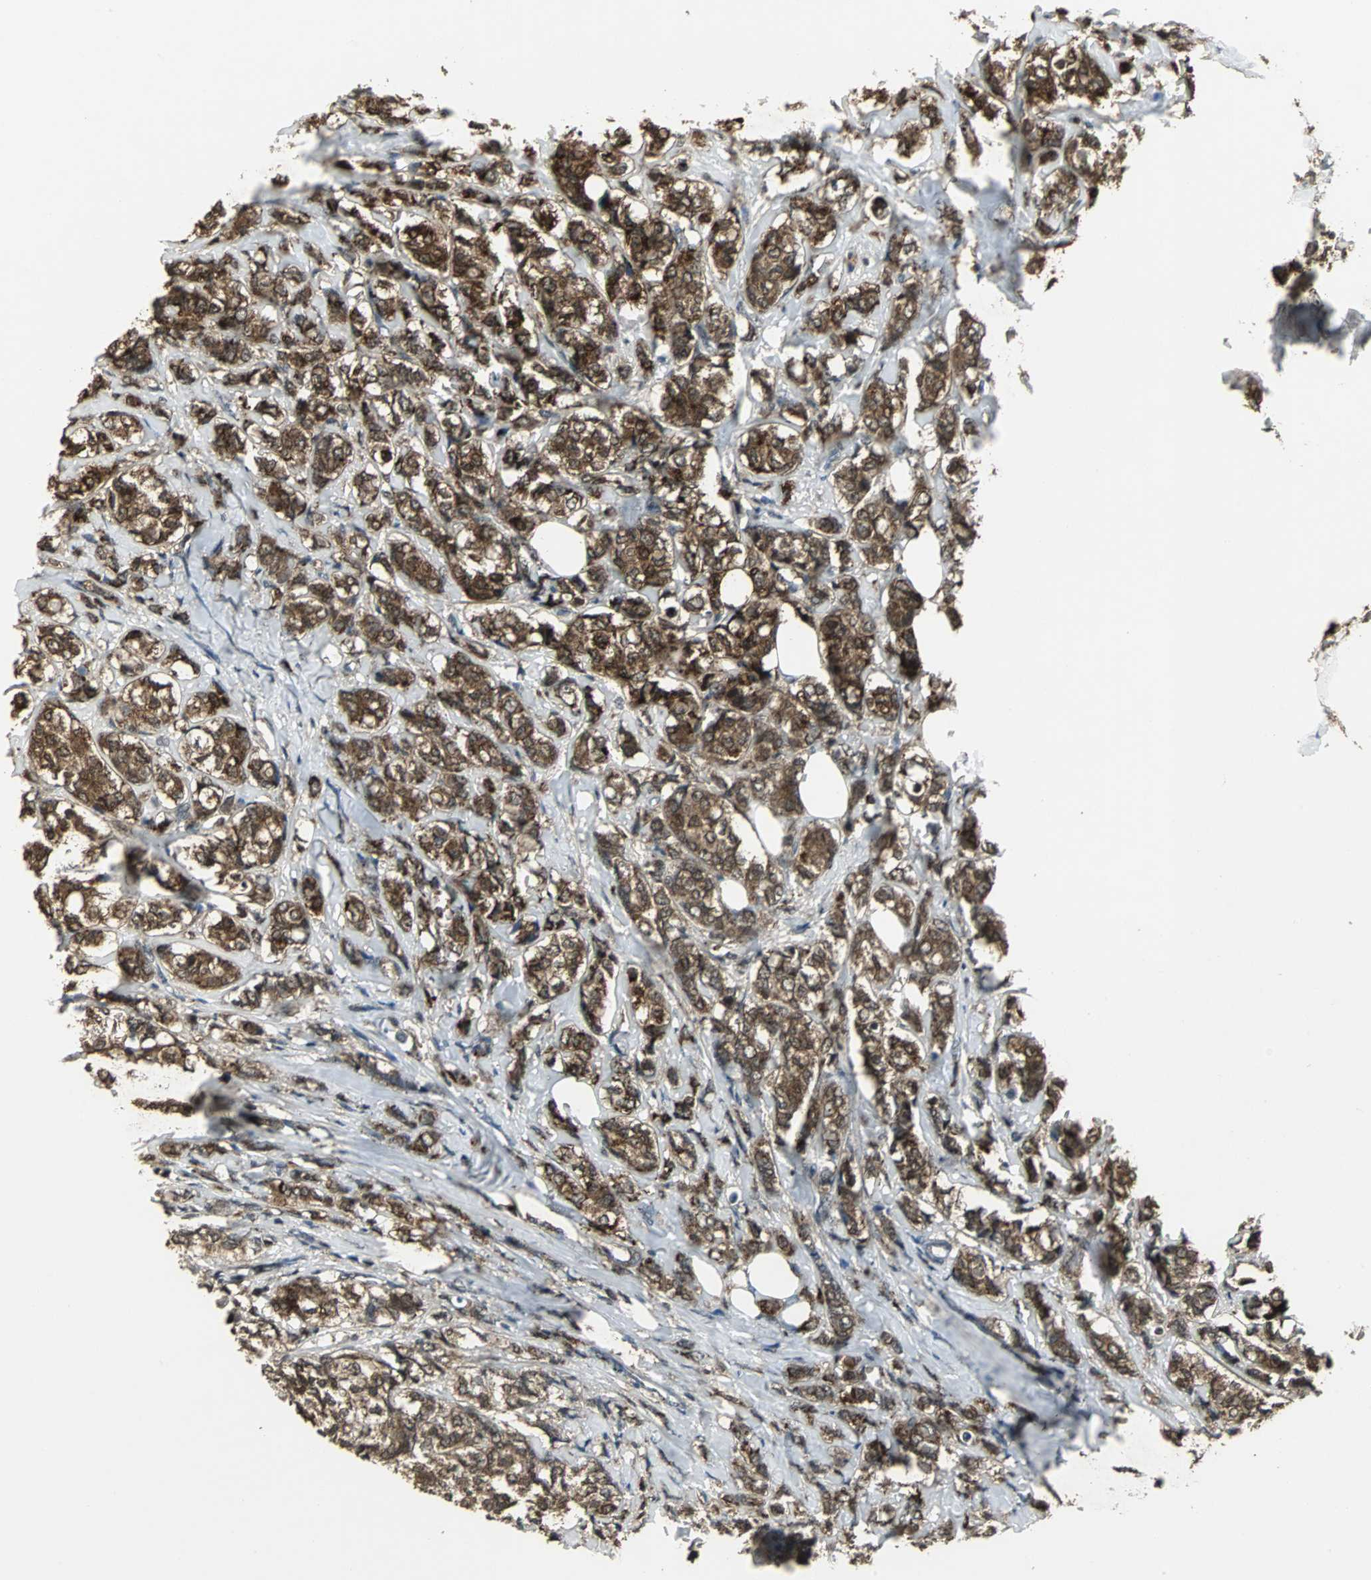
{"staining": {"intensity": "strong", "quantity": ">75%", "location": "cytoplasmic/membranous,nuclear"}, "tissue": "breast cancer", "cell_type": "Tumor cells", "image_type": "cancer", "snomed": [{"axis": "morphology", "description": "Lobular carcinoma"}, {"axis": "topography", "description": "Breast"}], "caption": "Brown immunohistochemical staining in lobular carcinoma (breast) reveals strong cytoplasmic/membranous and nuclear positivity in about >75% of tumor cells.", "gene": "PLIN3", "patient": {"sex": "female", "age": 60}}